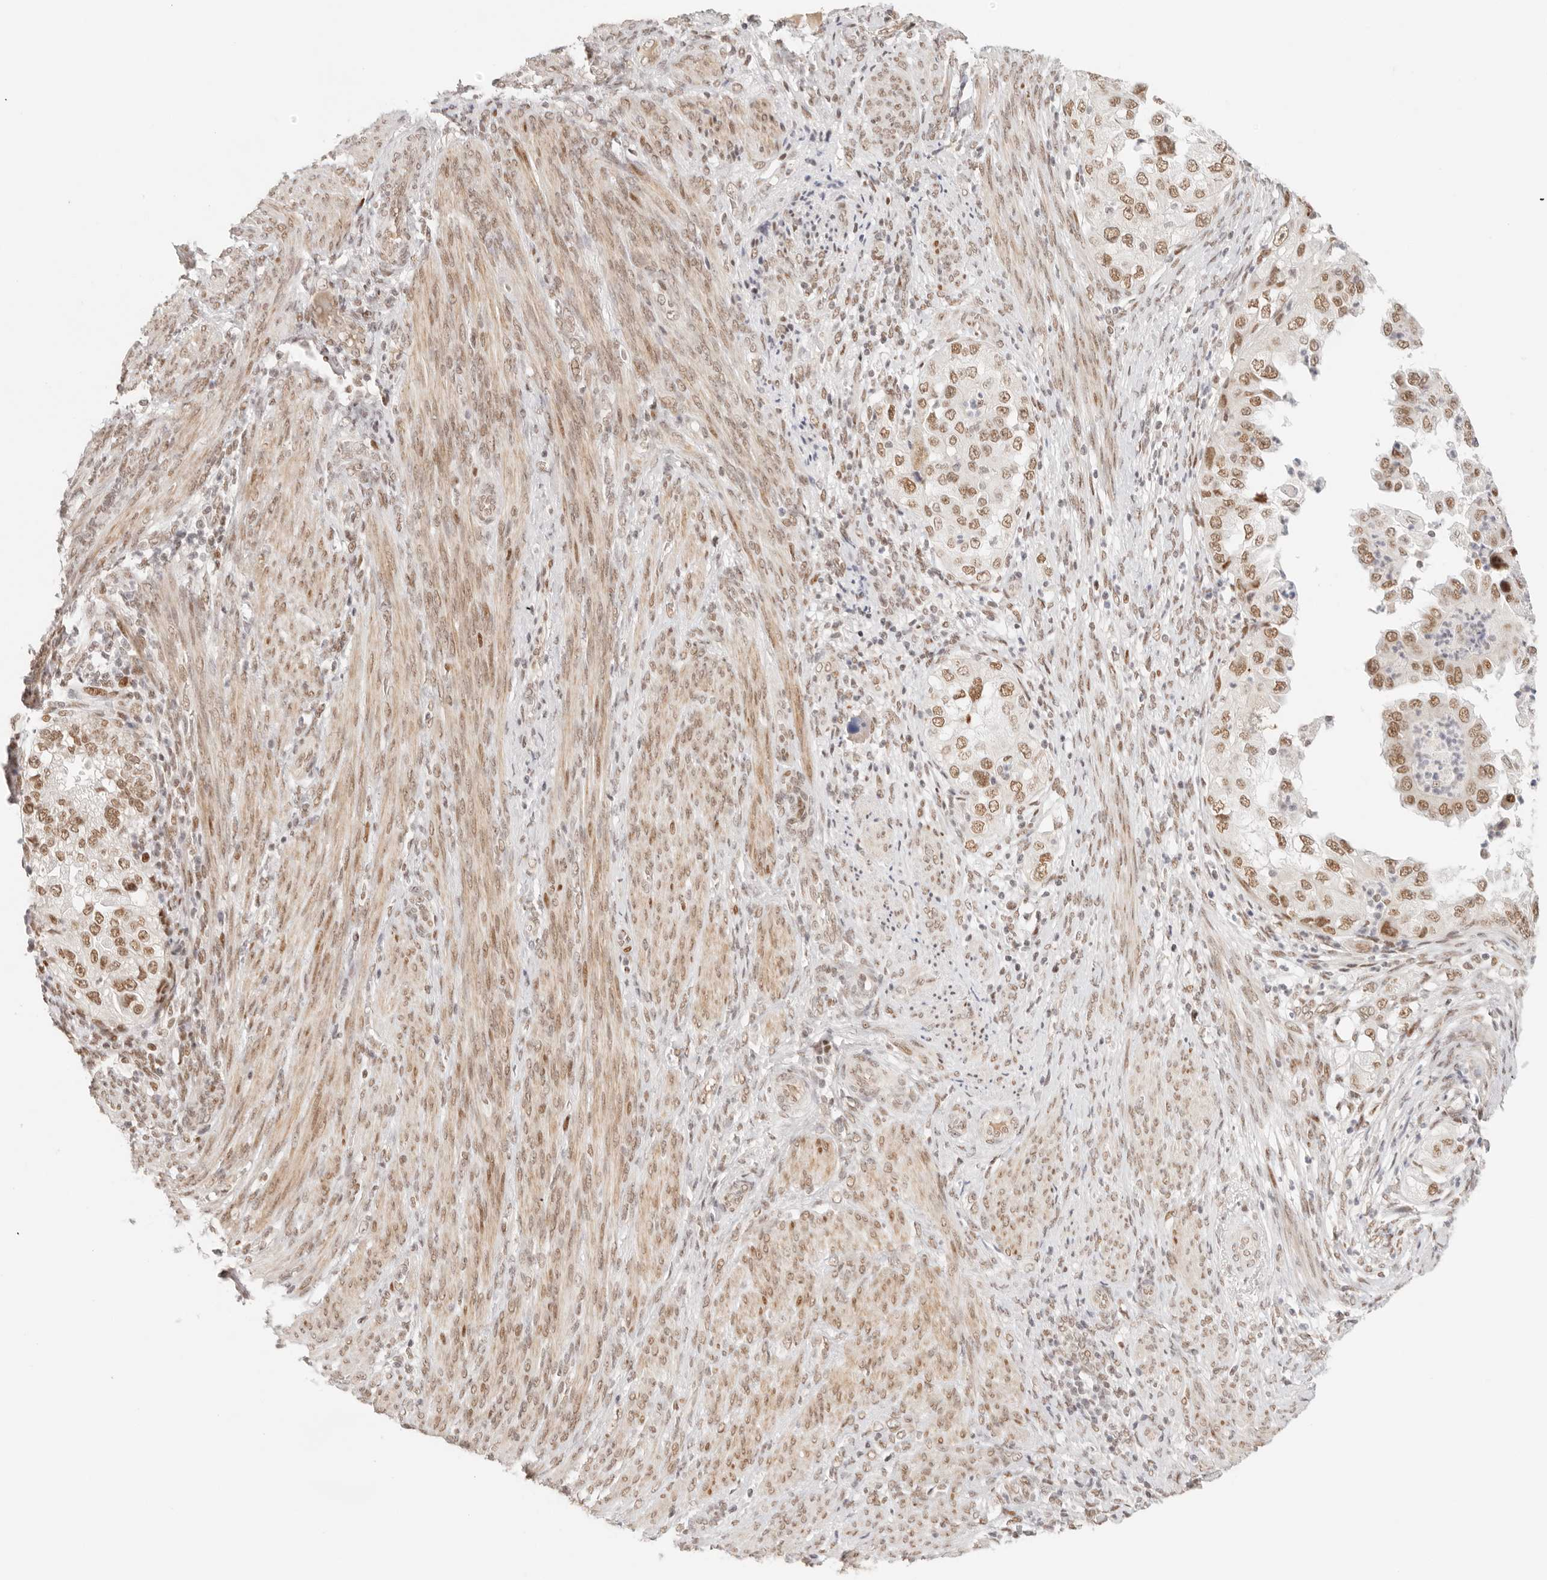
{"staining": {"intensity": "moderate", "quantity": ">75%", "location": "nuclear"}, "tissue": "endometrial cancer", "cell_type": "Tumor cells", "image_type": "cancer", "snomed": [{"axis": "morphology", "description": "Adenocarcinoma, NOS"}, {"axis": "topography", "description": "Endometrium"}], "caption": "A histopathology image of adenocarcinoma (endometrial) stained for a protein displays moderate nuclear brown staining in tumor cells. (DAB (3,3'-diaminobenzidine) = brown stain, brightfield microscopy at high magnification).", "gene": "HOXC5", "patient": {"sex": "female", "age": 85}}